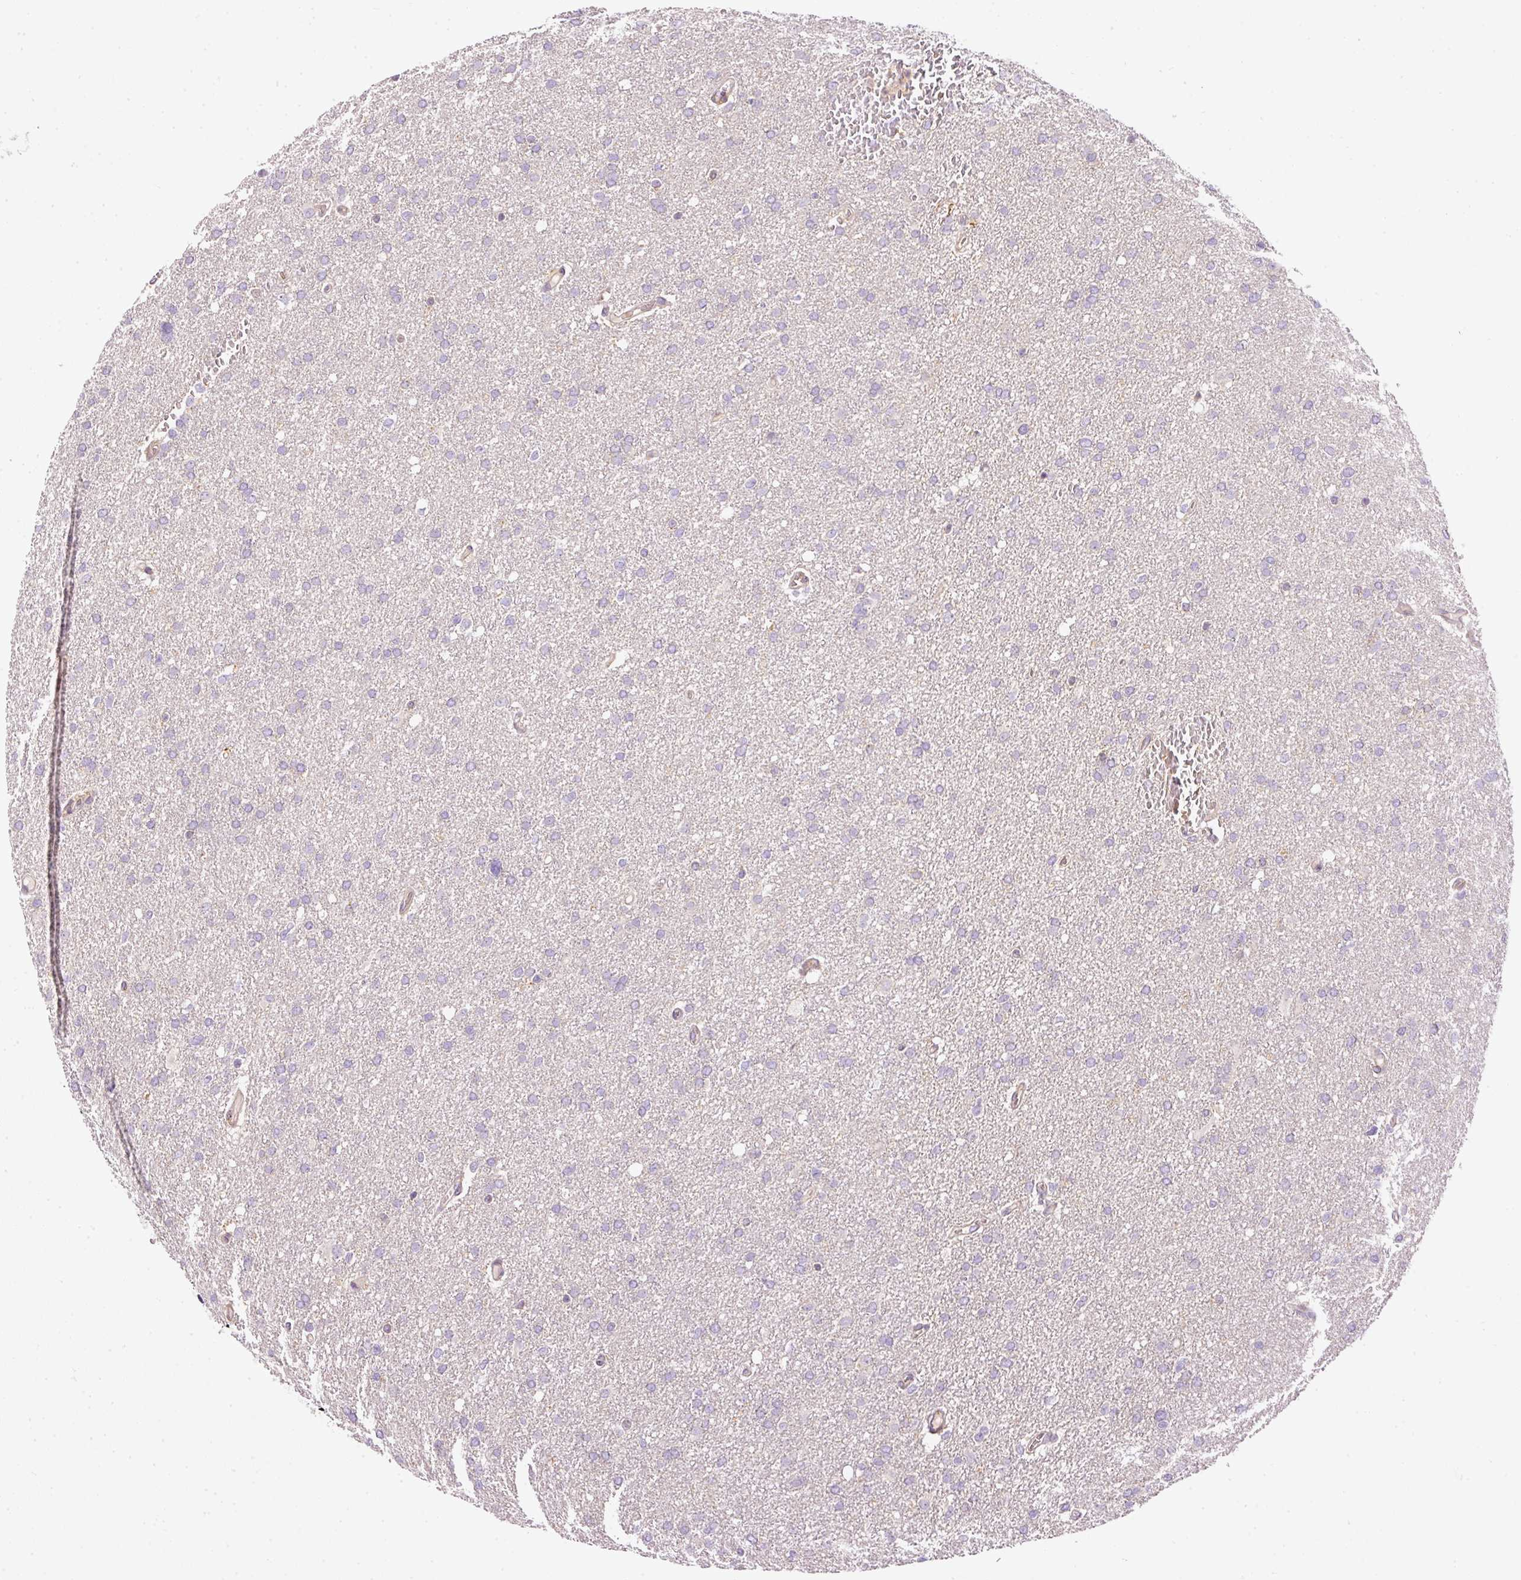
{"staining": {"intensity": "negative", "quantity": "none", "location": "none"}, "tissue": "glioma", "cell_type": "Tumor cells", "image_type": "cancer", "snomed": [{"axis": "morphology", "description": "Glioma, malignant, High grade"}, {"axis": "topography", "description": "Cerebral cortex"}], "caption": "This is an immunohistochemistry (IHC) histopathology image of human malignant glioma (high-grade). There is no positivity in tumor cells.", "gene": "TBC1D2B", "patient": {"sex": "female", "age": 36}}